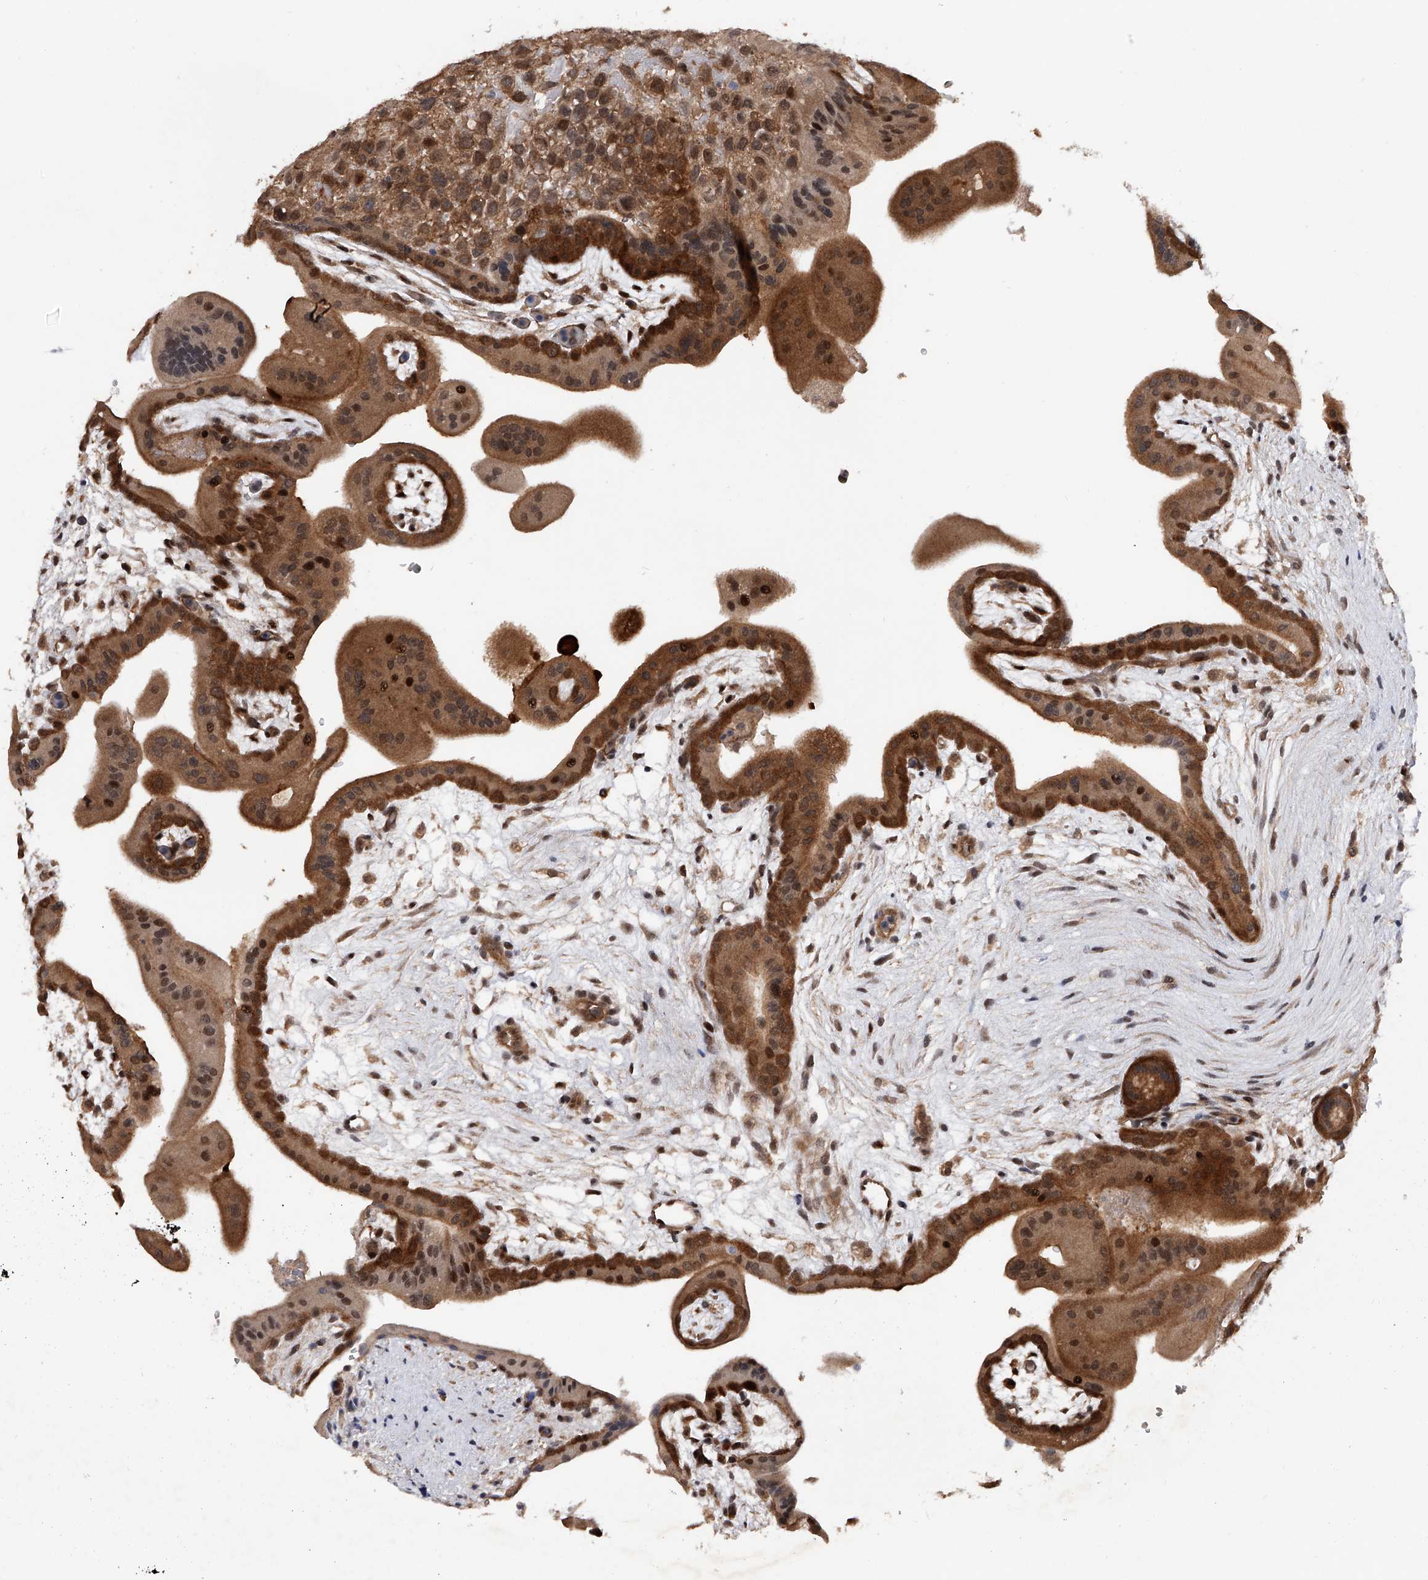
{"staining": {"intensity": "moderate", "quantity": "25%-75%", "location": "cytoplasmic/membranous,nuclear"}, "tissue": "placenta", "cell_type": "Decidual cells", "image_type": "normal", "snomed": [{"axis": "morphology", "description": "Normal tissue, NOS"}, {"axis": "topography", "description": "Placenta"}], "caption": "Protein staining of normal placenta exhibits moderate cytoplasmic/membranous,nuclear staining in approximately 25%-75% of decidual cells.", "gene": "RWDD2A", "patient": {"sex": "female", "age": 35}}